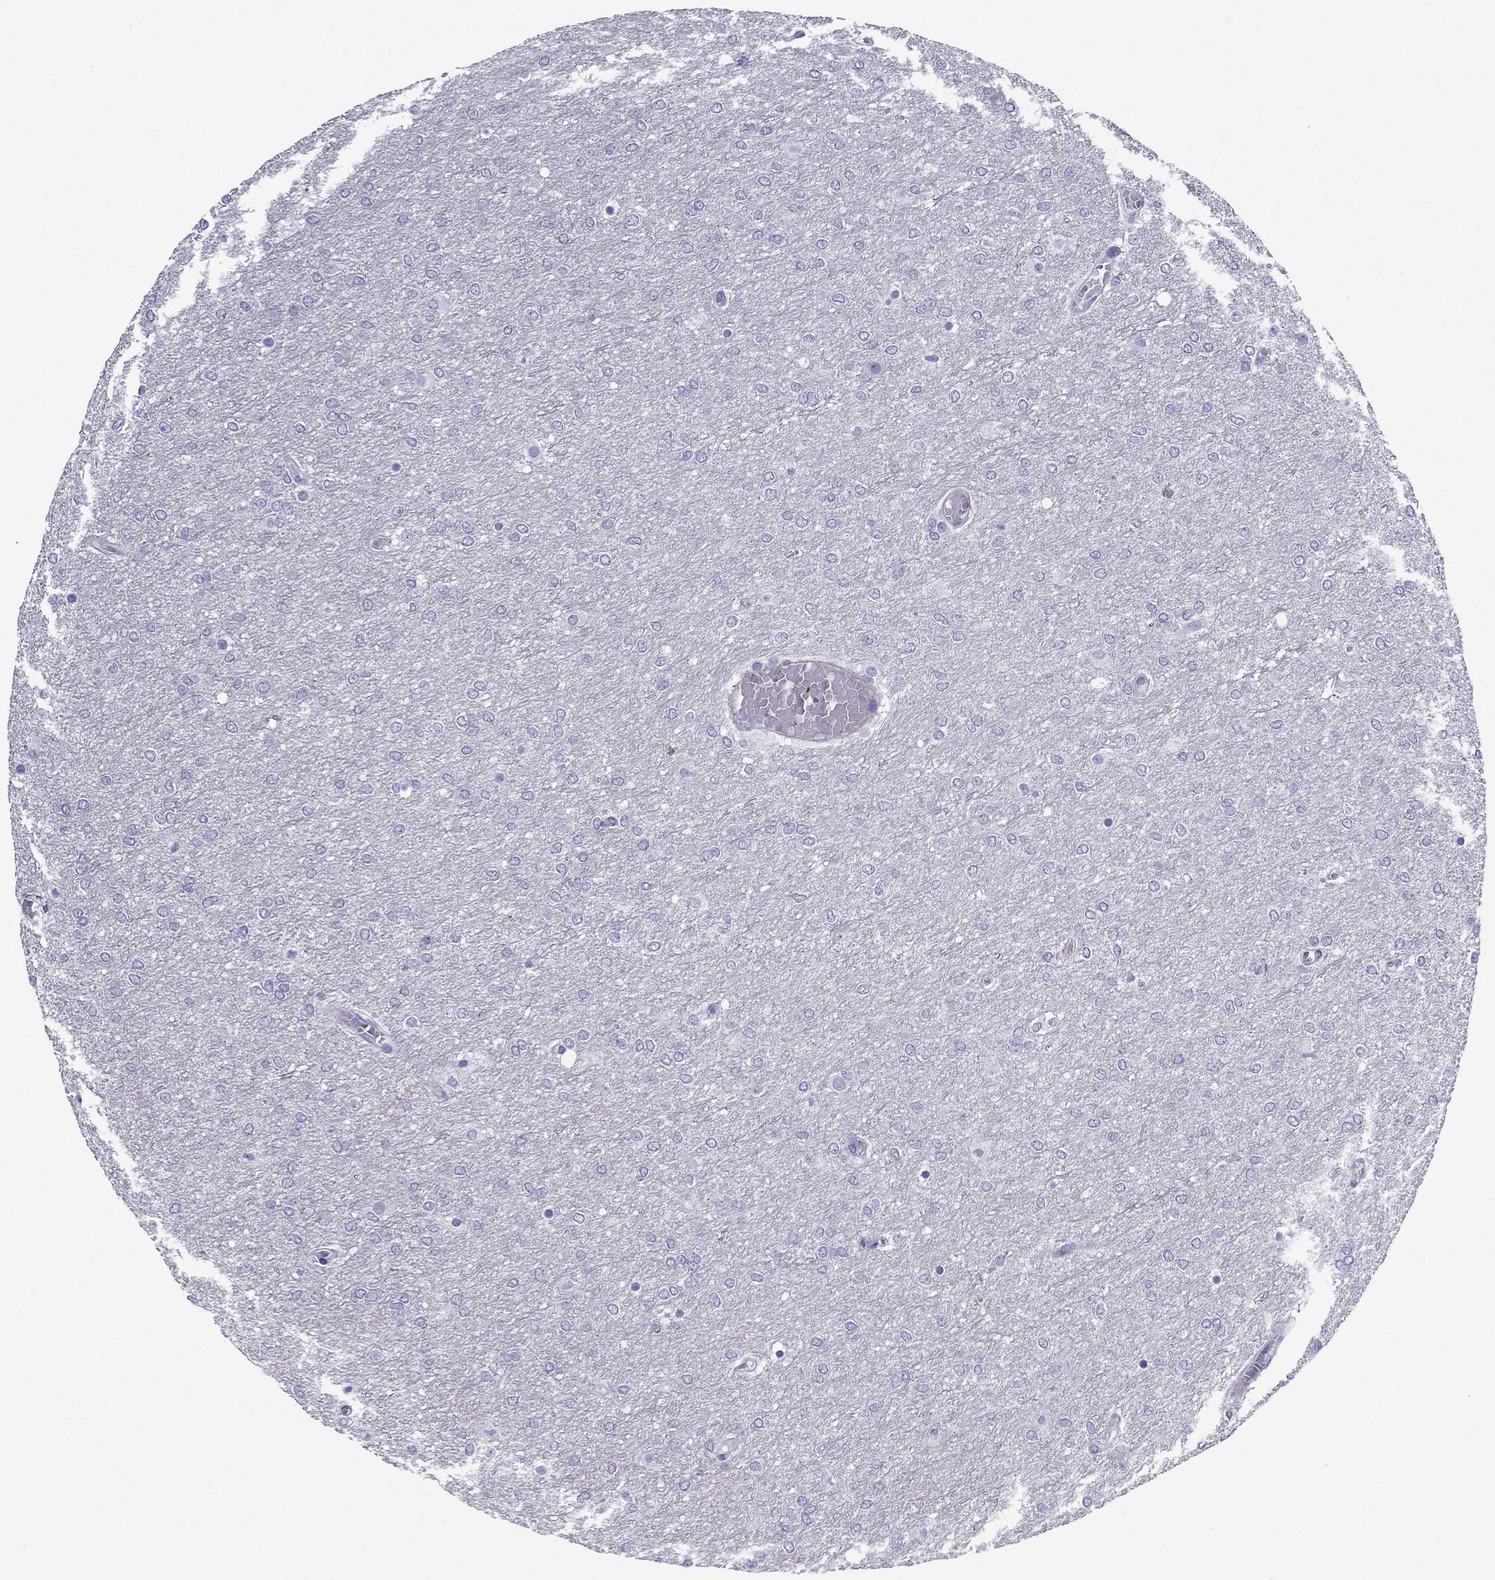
{"staining": {"intensity": "negative", "quantity": "none", "location": "none"}, "tissue": "glioma", "cell_type": "Tumor cells", "image_type": "cancer", "snomed": [{"axis": "morphology", "description": "Glioma, malignant, High grade"}, {"axis": "topography", "description": "Brain"}], "caption": "There is no significant expression in tumor cells of high-grade glioma (malignant).", "gene": "GPR50", "patient": {"sex": "female", "age": 61}}